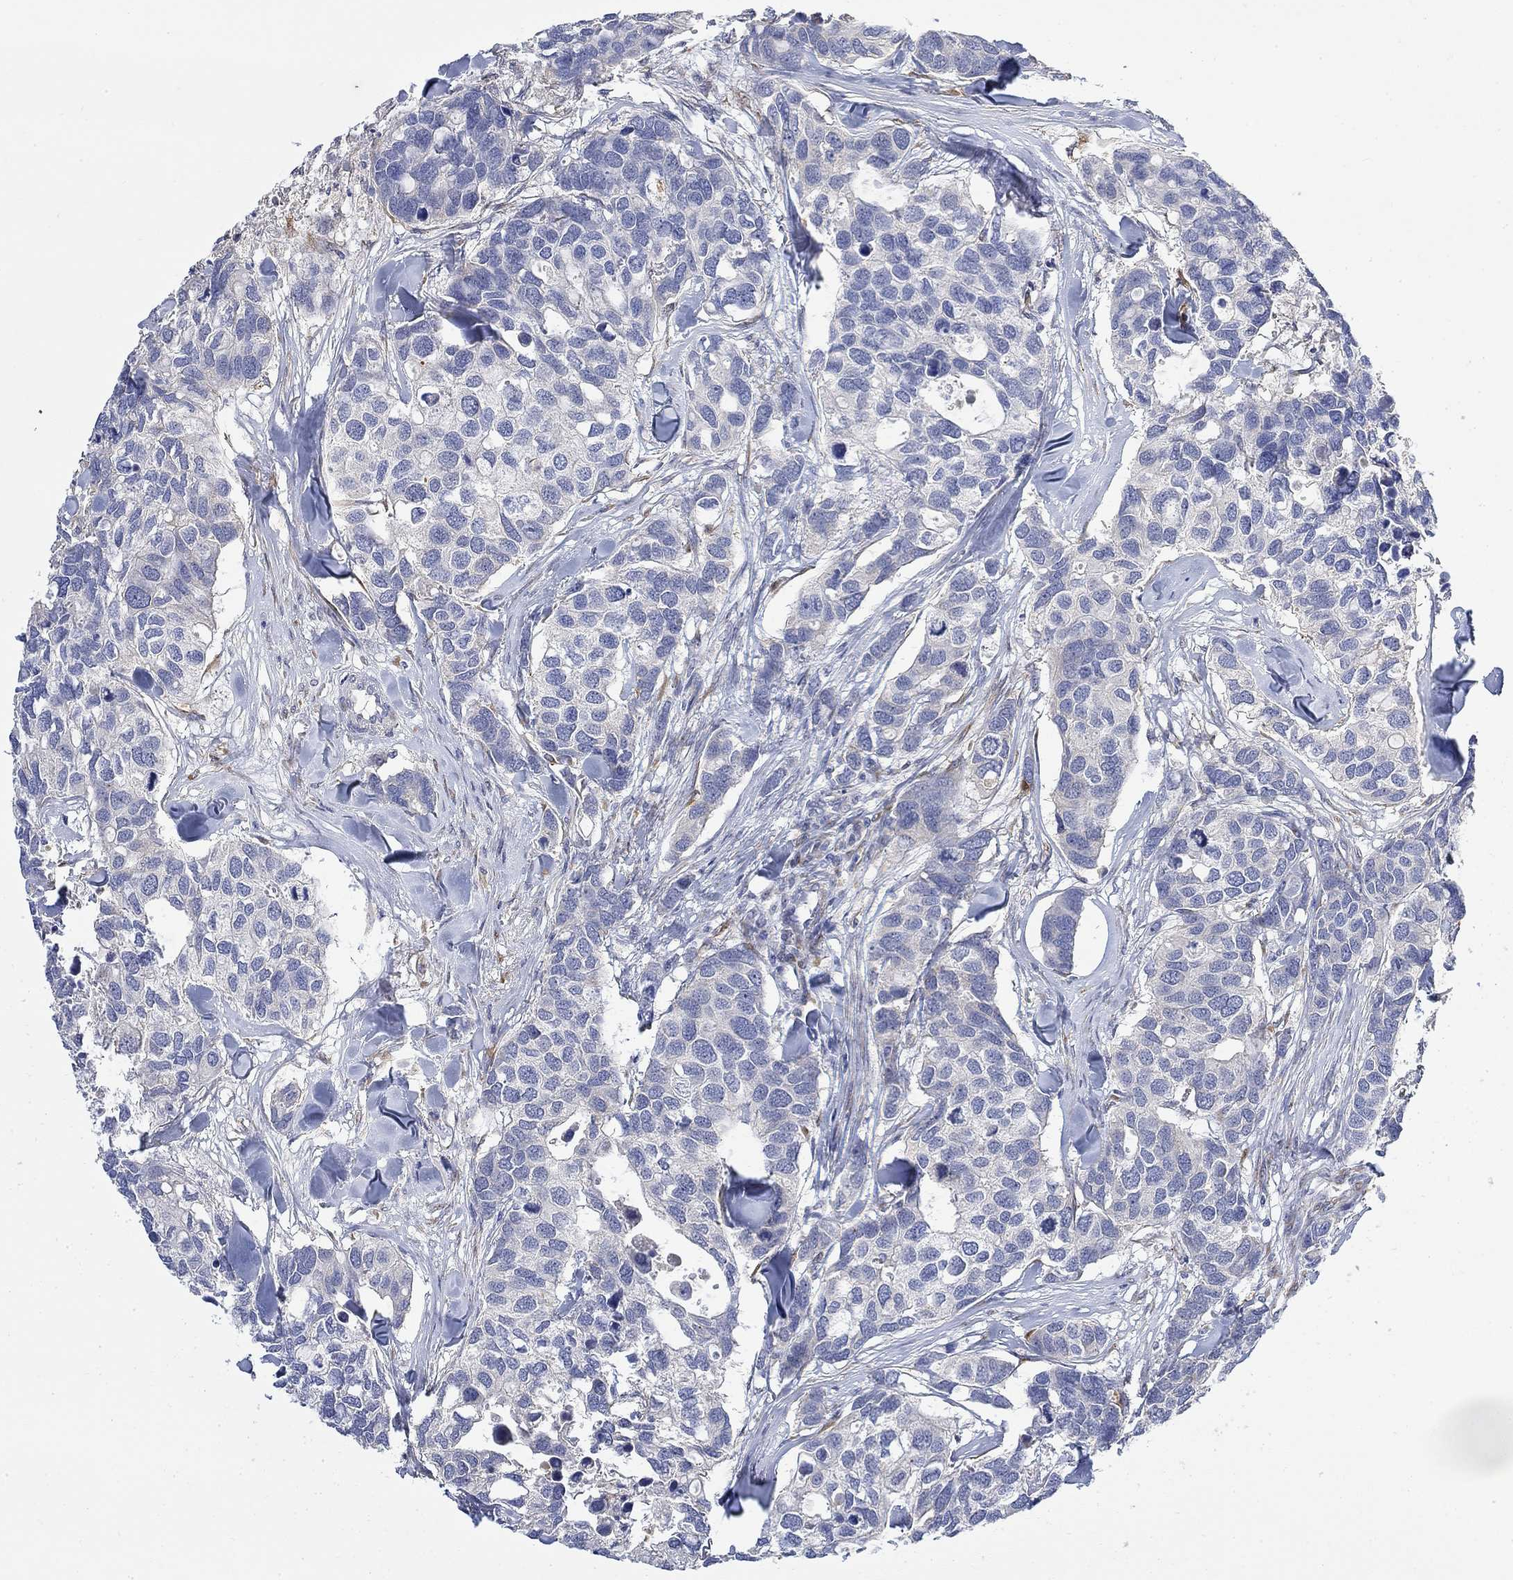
{"staining": {"intensity": "negative", "quantity": "none", "location": "none"}, "tissue": "breast cancer", "cell_type": "Tumor cells", "image_type": "cancer", "snomed": [{"axis": "morphology", "description": "Duct carcinoma"}, {"axis": "topography", "description": "Breast"}], "caption": "Immunohistochemical staining of invasive ductal carcinoma (breast) reveals no significant staining in tumor cells. (Immunohistochemistry, brightfield microscopy, high magnification).", "gene": "FNDC5", "patient": {"sex": "female", "age": 83}}